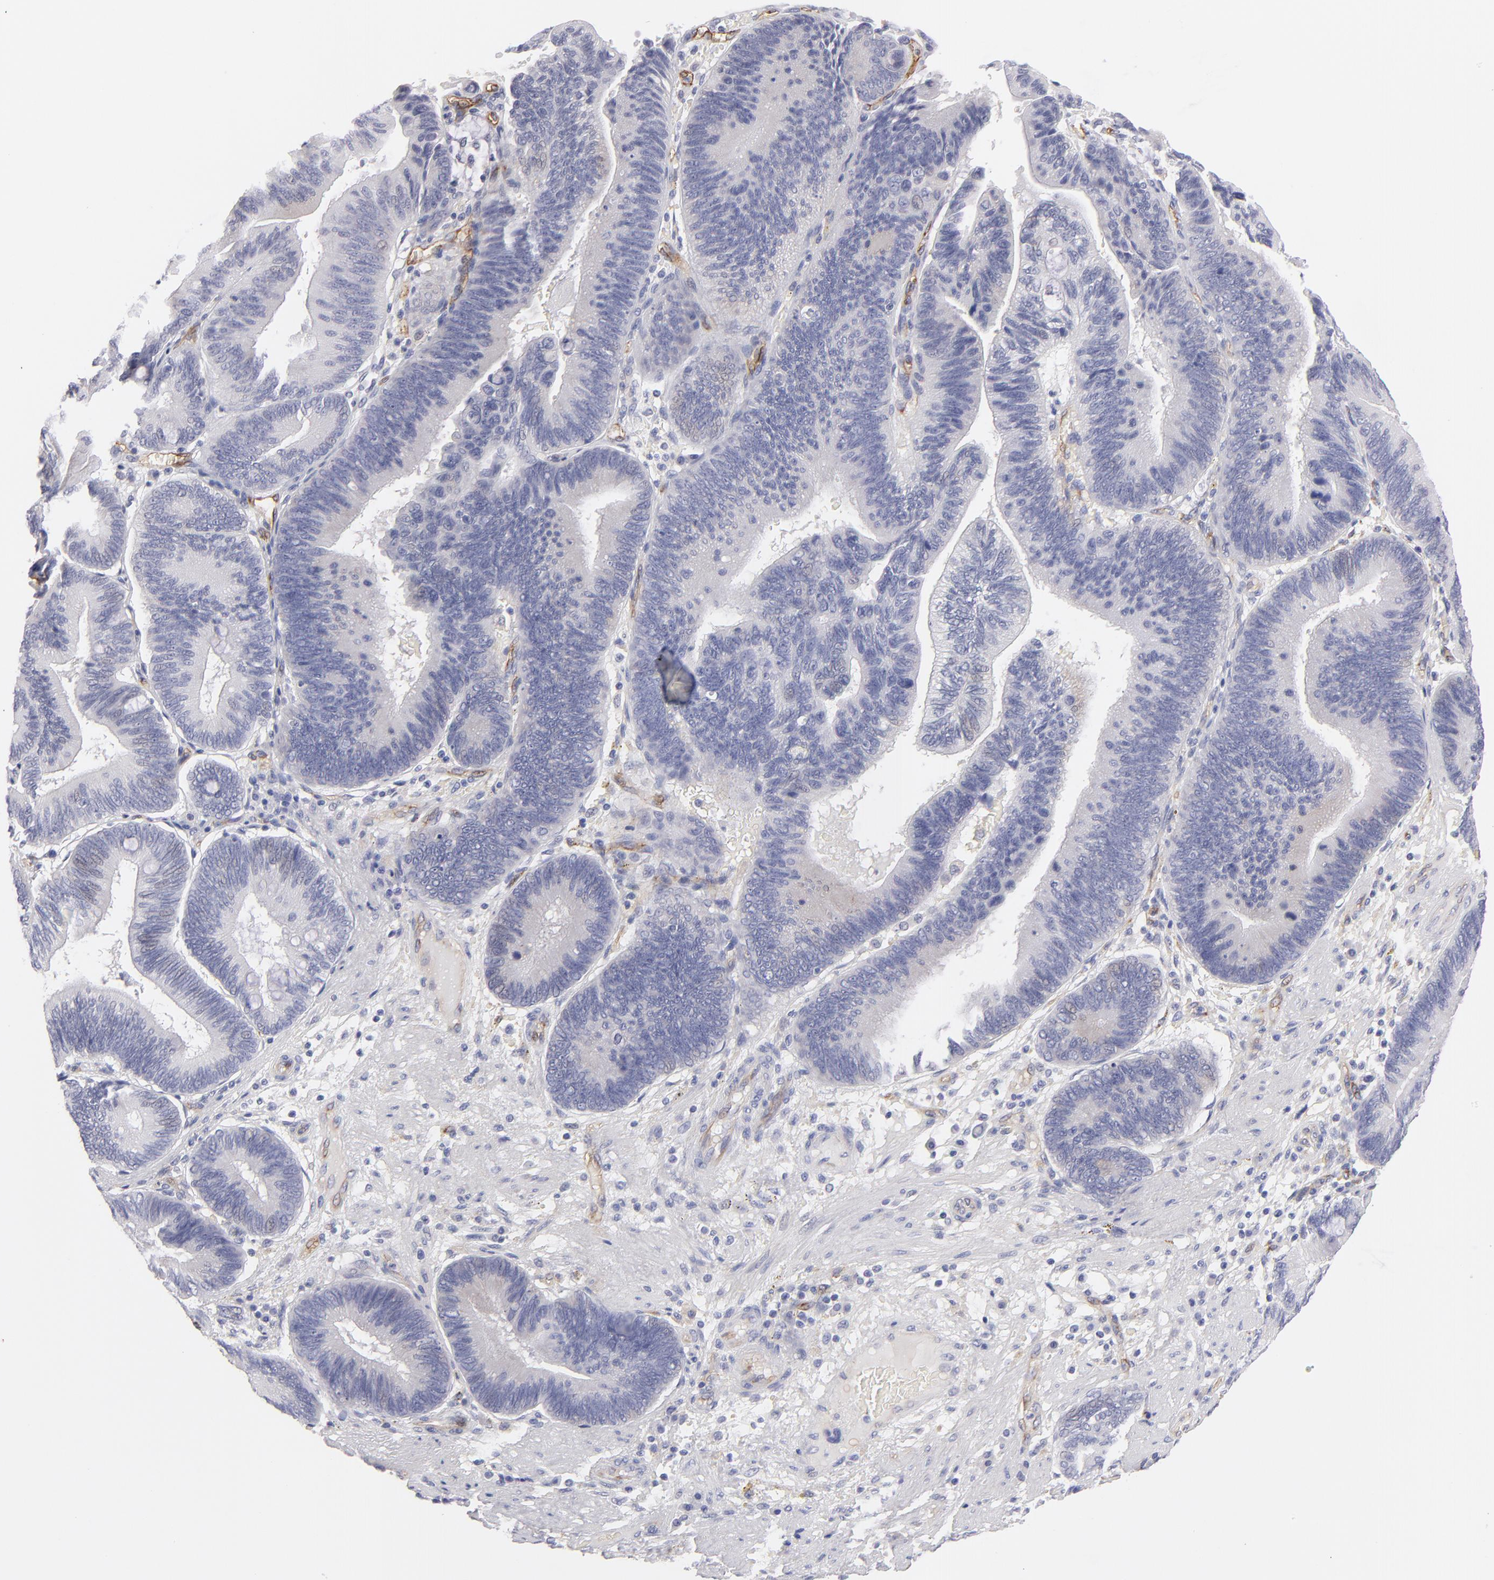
{"staining": {"intensity": "negative", "quantity": "none", "location": "none"}, "tissue": "pancreatic cancer", "cell_type": "Tumor cells", "image_type": "cancer", "snomed": [{"axis": "morphology", "description": "Adenocarcinoma, NOS"}, {"axis": "topography", "description": "Pancreas"}], "caption": "This is an immunohistochemistry (IHC) micrograph of pancreatic adenocarcinoma. There is no expression in tumor cells.", "gene": "PLVAP", "patient": {"sex": "male", "age": 82}}